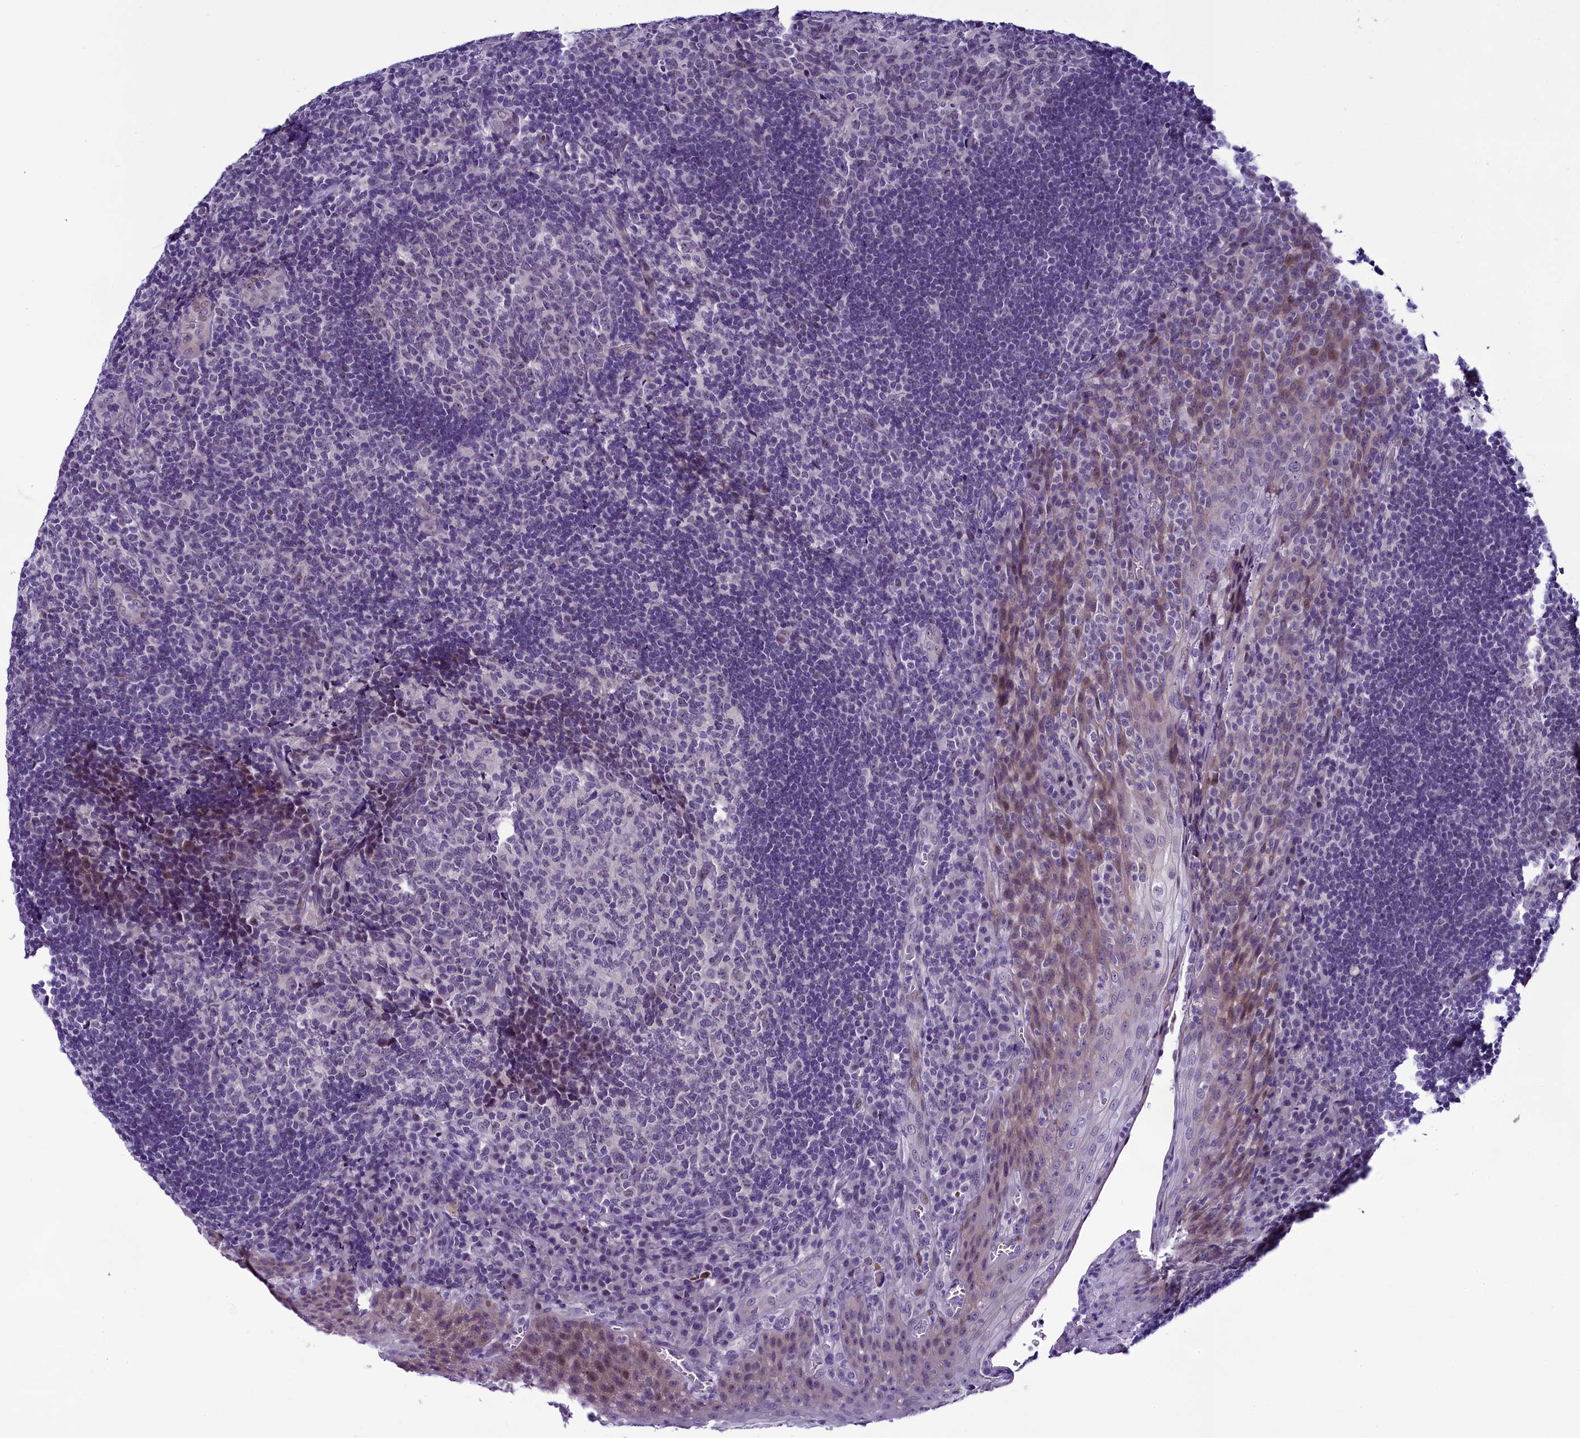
{"staining": {"intensity": "negative", "quantity": "none", "location": "none"}, "tissue": "tonsil", "cell_type": "Germinal center cells", "image_type": "normal", "snomed": [{"axis": "morphology", "description": "Normal tissue, NOS"}, {"axis": "topography", "description": "Tonsil"}], "caption": "This is an IHC image of unremarkable human tonsil. There is no positivity in germinal center cells.", "gene": "CCDC106", "patient": {"sex": "male", "age": 17}}